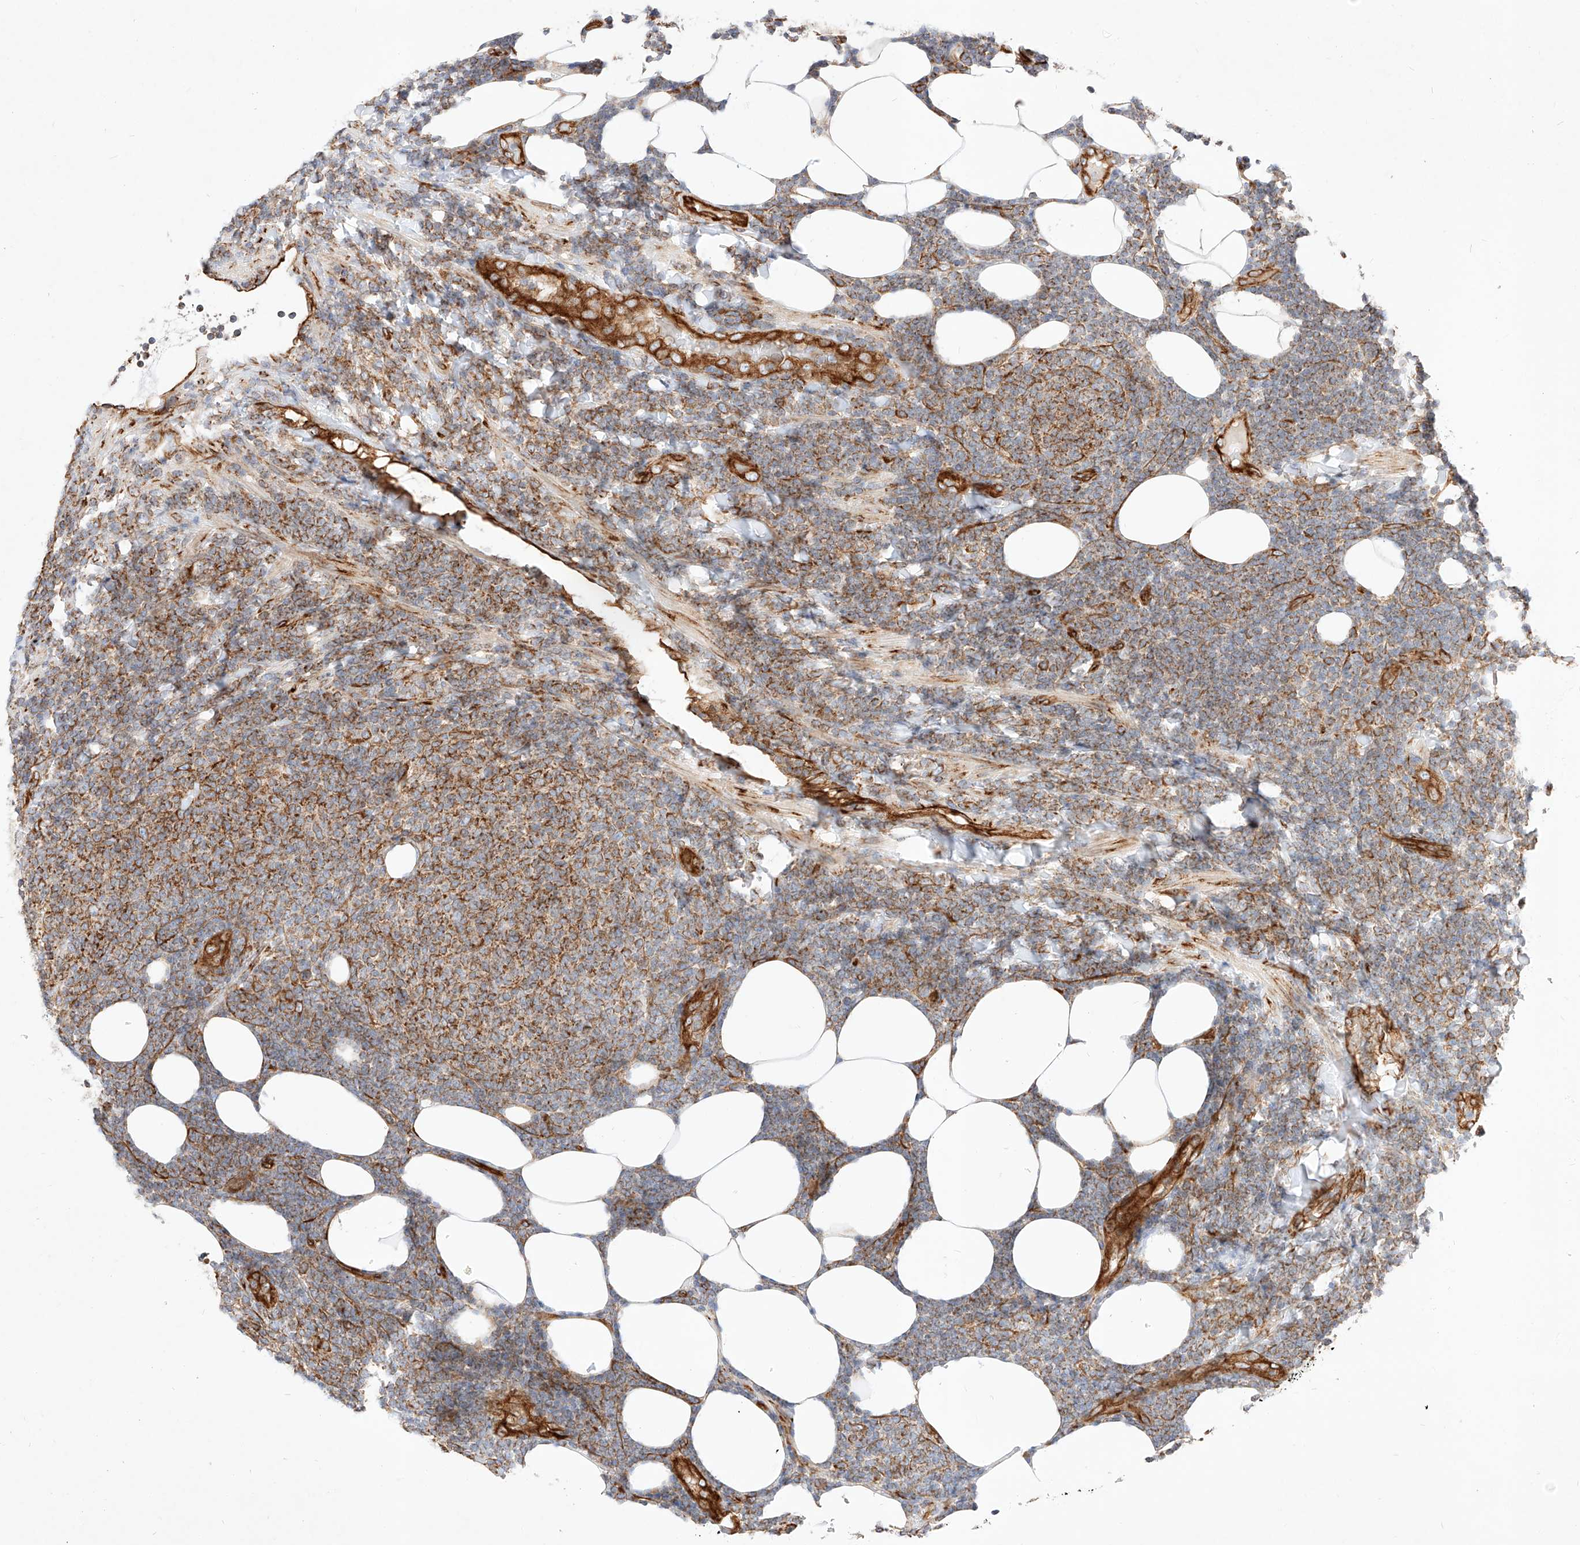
{"staining": {"intensity": "moderate", "quantity": ">75%", "location": "cytoplasmic/membranous"}, "tissue": "lymphoma", "cell_type": "Tumor cells", "image_type": "cancer", "snomed": [{"axis": "morphology", "description": "Malignant lymphoma, non-Hodgkin's type, Low grade"}, {"axis": "topography", "description": "Lymph node"}], "caption": "Moderate cytoplasmic/membranous positivity is seen in about >75% of tumor cells in low-grade malignant lymphoma, non-Hodgkin's type.", "gene": "CSGALNACT2", "patient": {"sex": "male", "age": 66}}